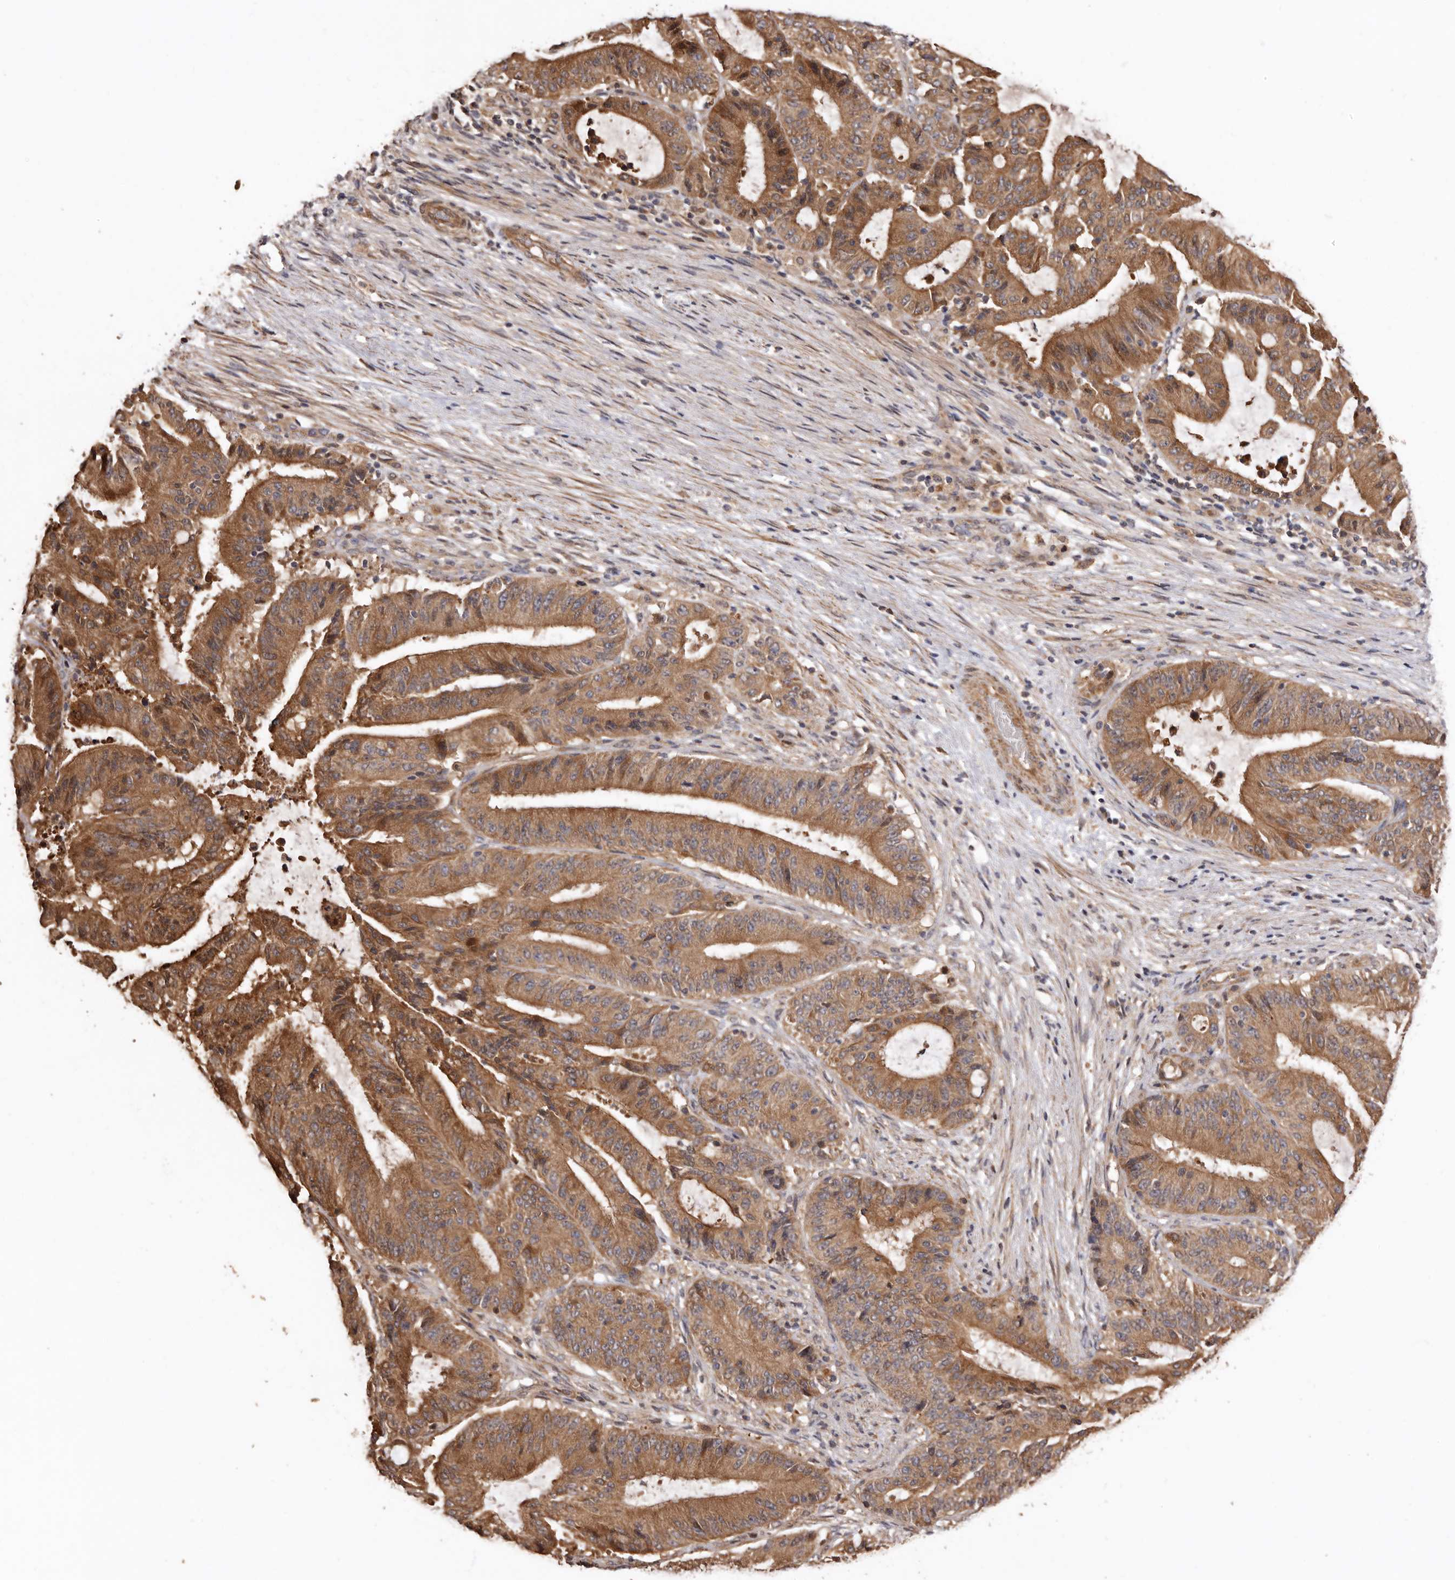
{"staining": {"intensity": "moderate", "quantity": ">75%", "location": "cytoplasmic/membranous"}, "tissue": "liver cancer", "cell_type": "Tumor cells", "image_type": "cancer", "snomed": [{"axis": "morphology", "description": "Normal tissue, NOS"}, {"axis": "morphology", "description": "Cholangiocarcinoma"}, {"axis": "topography", "description": "Liver"}, {"axis": "topography", "description": "Peripheral nerve tissue"}], "caption": "Brown immunohistochemical staining in human cholangiocarcinoma (liver) exhibits moderate cytoplasmic/membranous staining in approximately >75% of tumor cells.", "gene": "COQ8B", "patient": {"sex": "female", "age": 73}}